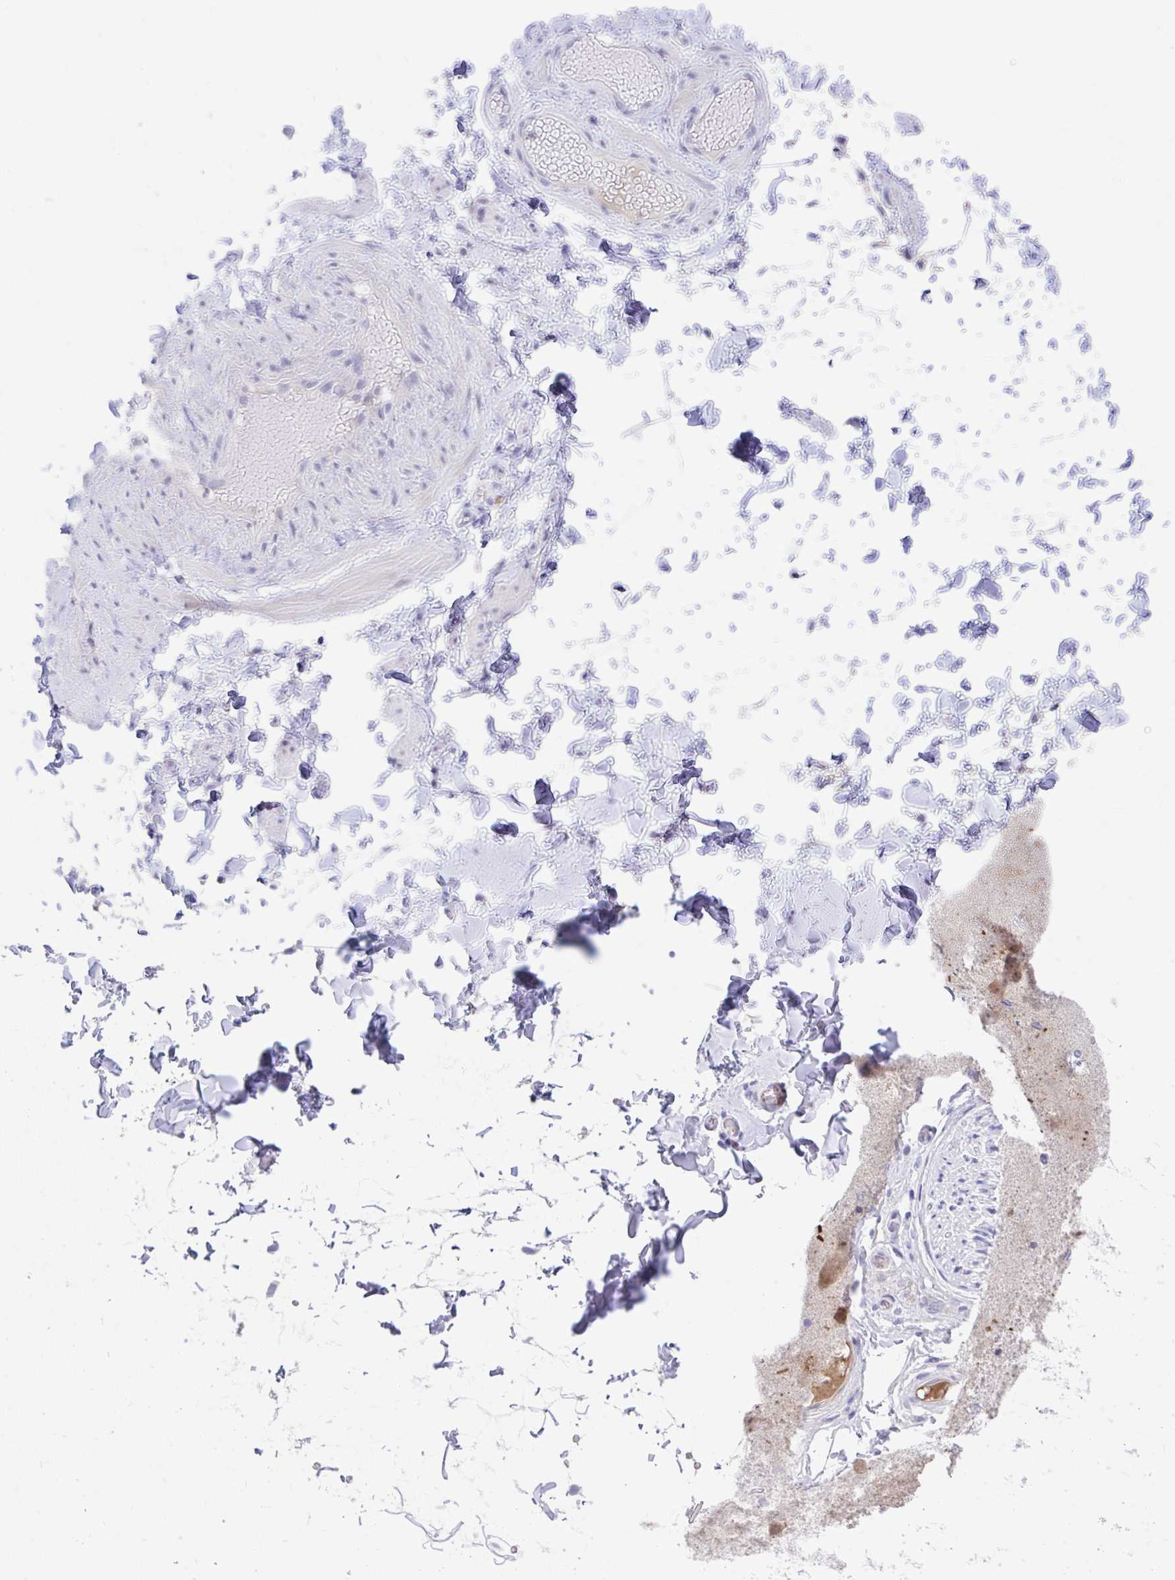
{"staining": {"intensity": "negative", "quantity": "none", "location": "none"}, "tissue": "adipose tissue", "cell_type": "Adipocytes", "image_type": "normal", "snomed": [{"axis": "morphology", "description": "Normal tissue, NOS"}, {"axis": "topography", "description": "Soft tissue"}, {"axis": "topography", "description": "Adipose tissue"}, {"axis": "topography", "description": "Vascular tissue"}, {"axis": "topography", "description": "Peripheral nerve tissue"}], "caption": "There is no significant positivity in adipocytes of adipose tissue. Brightfield microscopy of immunohistochemistry (IHC) stained with DAB (3,3'-diaminobenzidine) (brown) and hematoxylin (blue), captured at high magnification.", "gene": "CCSAP", "patient": {"sex": "male", "age": 29}}